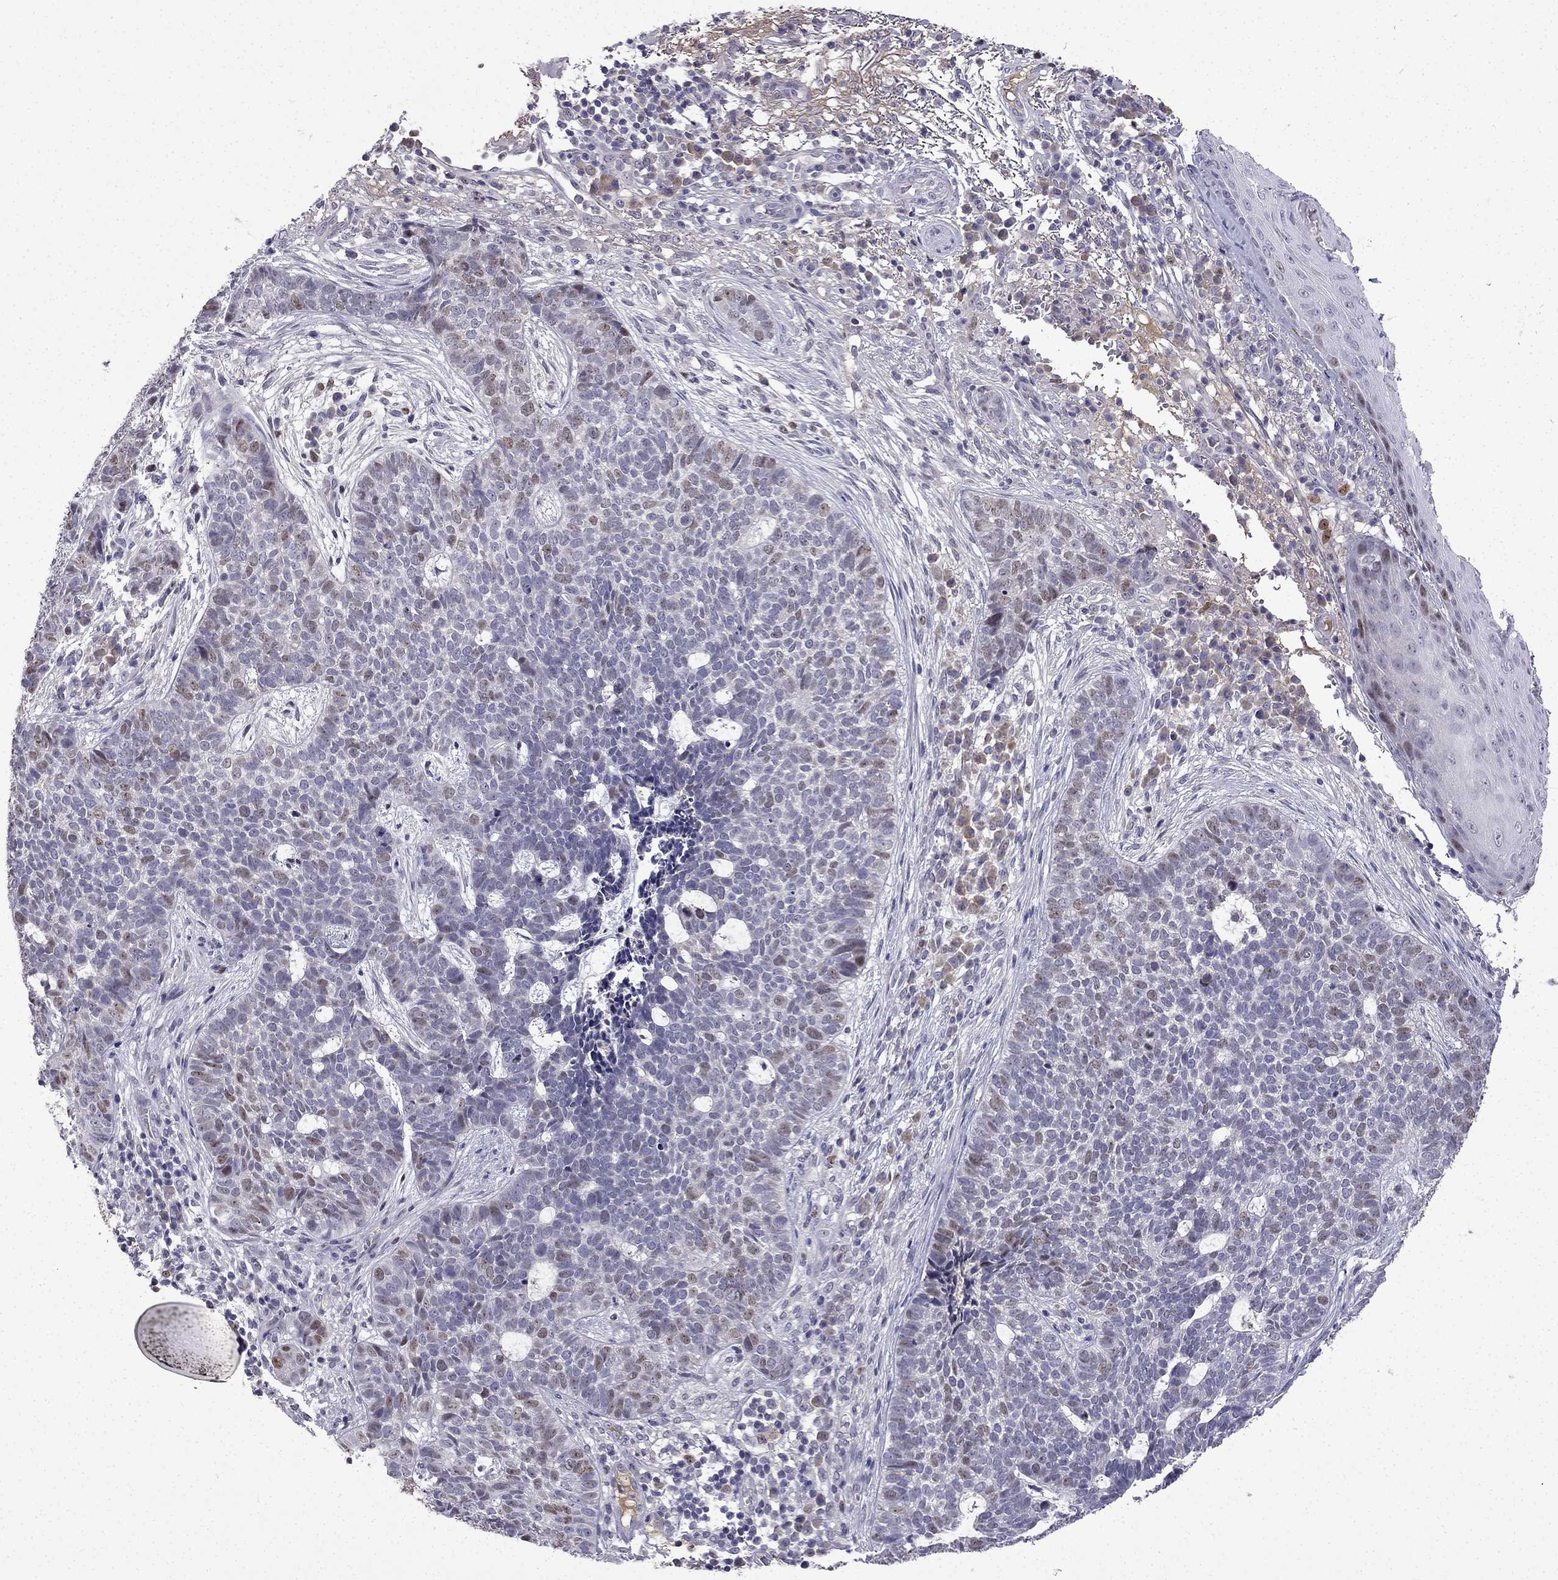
{"staining": {"intensity": "moderate", "quantity": "<25%", "location": "nuclear"}, "tissue": "skin cancer", "cell_type": "Tumor cells", "image_type": "cancer", "snomed": [{"axis": "morphology", "description": "Basal cell carcinoma"}, {"axis": "topography", "description": "Skin"}], "caption": "Immunohistochemical staining of basal cell carcinoma (skin) demonstrates moderate nuclear protein positivity in about <25% of tumor cells.", "gene": "UHRF1", "patient": {"sex": "female", "age": 69}}